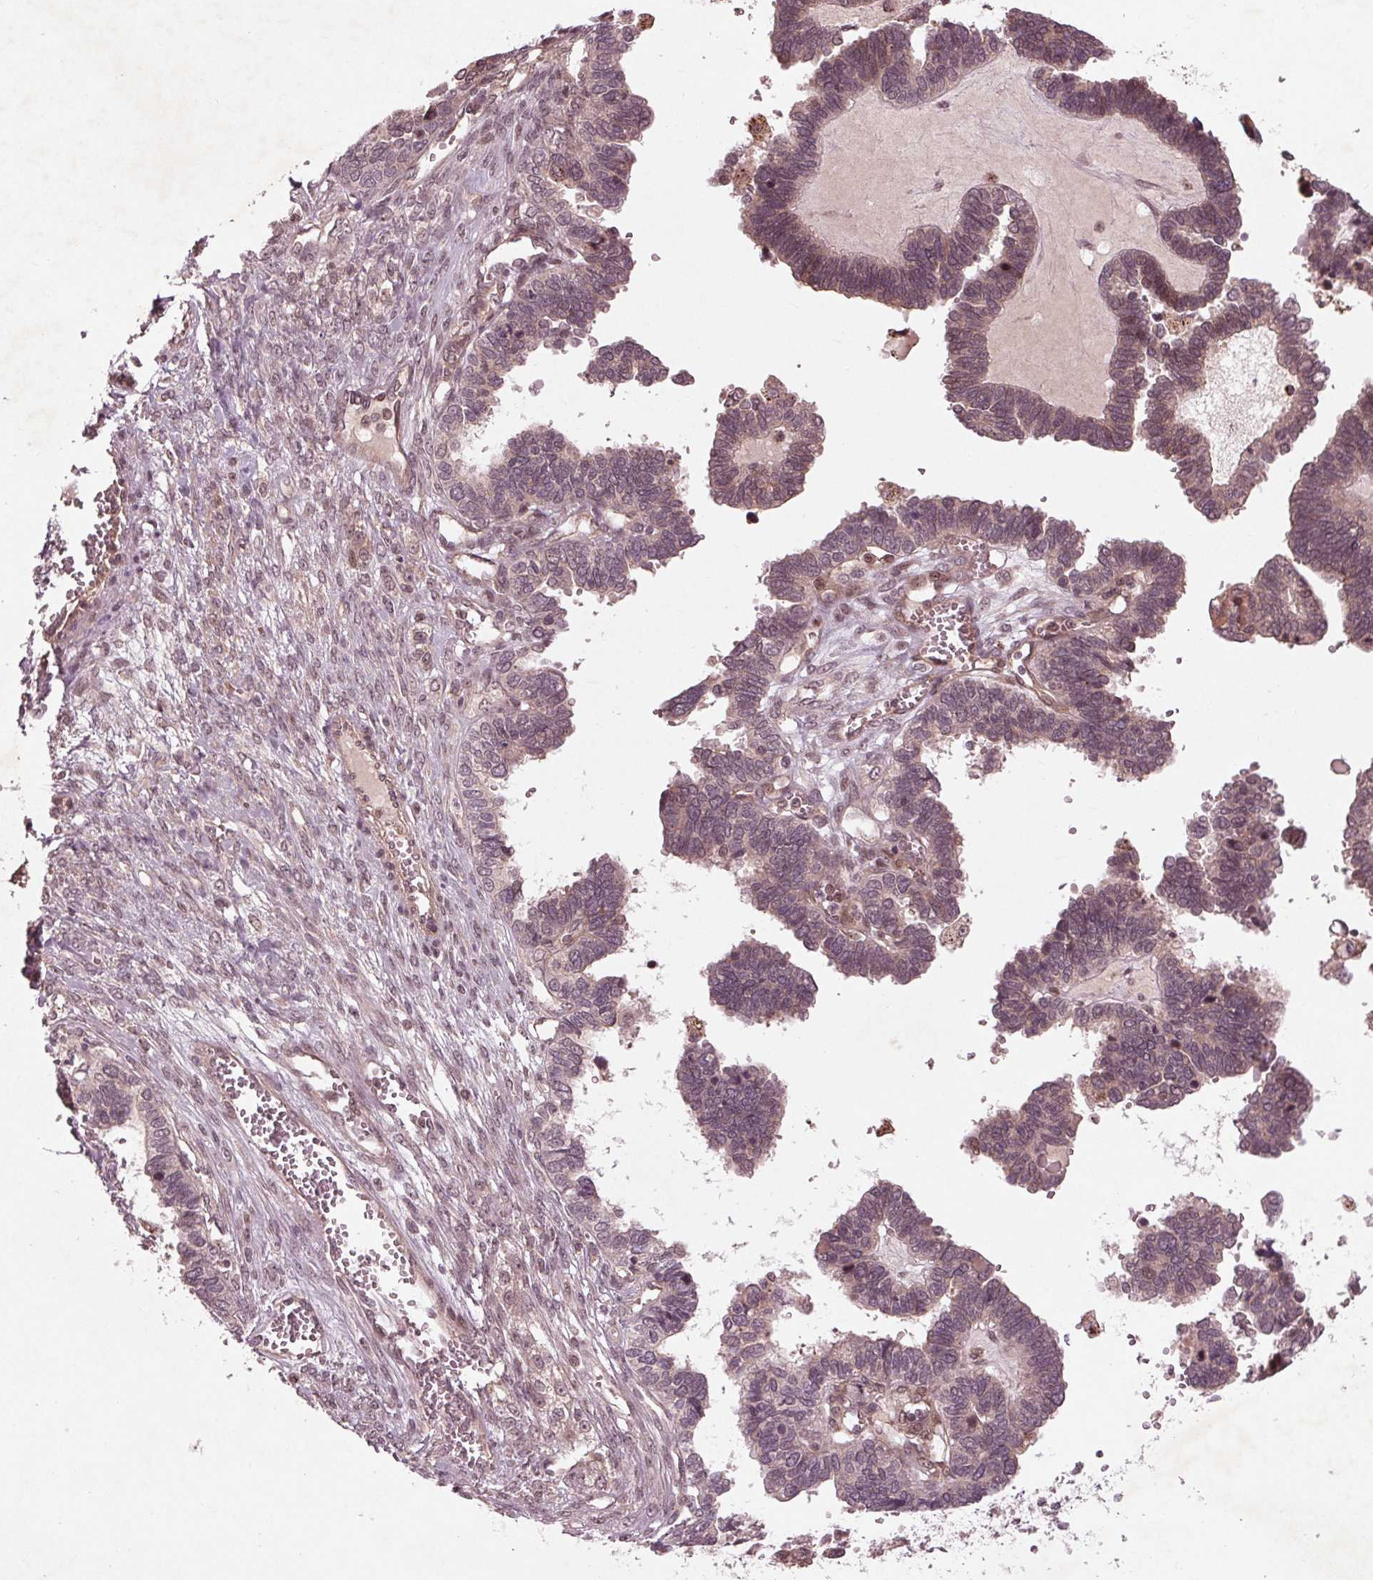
{"staining": {"intensity": "weak", "quantity": ">75%", "location": "cytoplasmic/membranous"}, "tissue": "ovarian cancer", "cell_type": "Tumor cells", "image_type": "cancer", "snomed": [{"axis": "morphology", "description": "Cystadenocarcinoma, serous, NOS"}, {"axis": "topography", "description": "Ovary"}], "caption": "Ovarian cancer (serous cystadenocarcinoma) was stained to show a protein in brown. There is low levels of weak cytoplasmic/membranous positivity in approximately >75% of tumor cells. (Brightfield microscopy of DAB IHC at high magnification).", "gene": "CDKL4", "patient": {"sex": "female", "age": 51}}